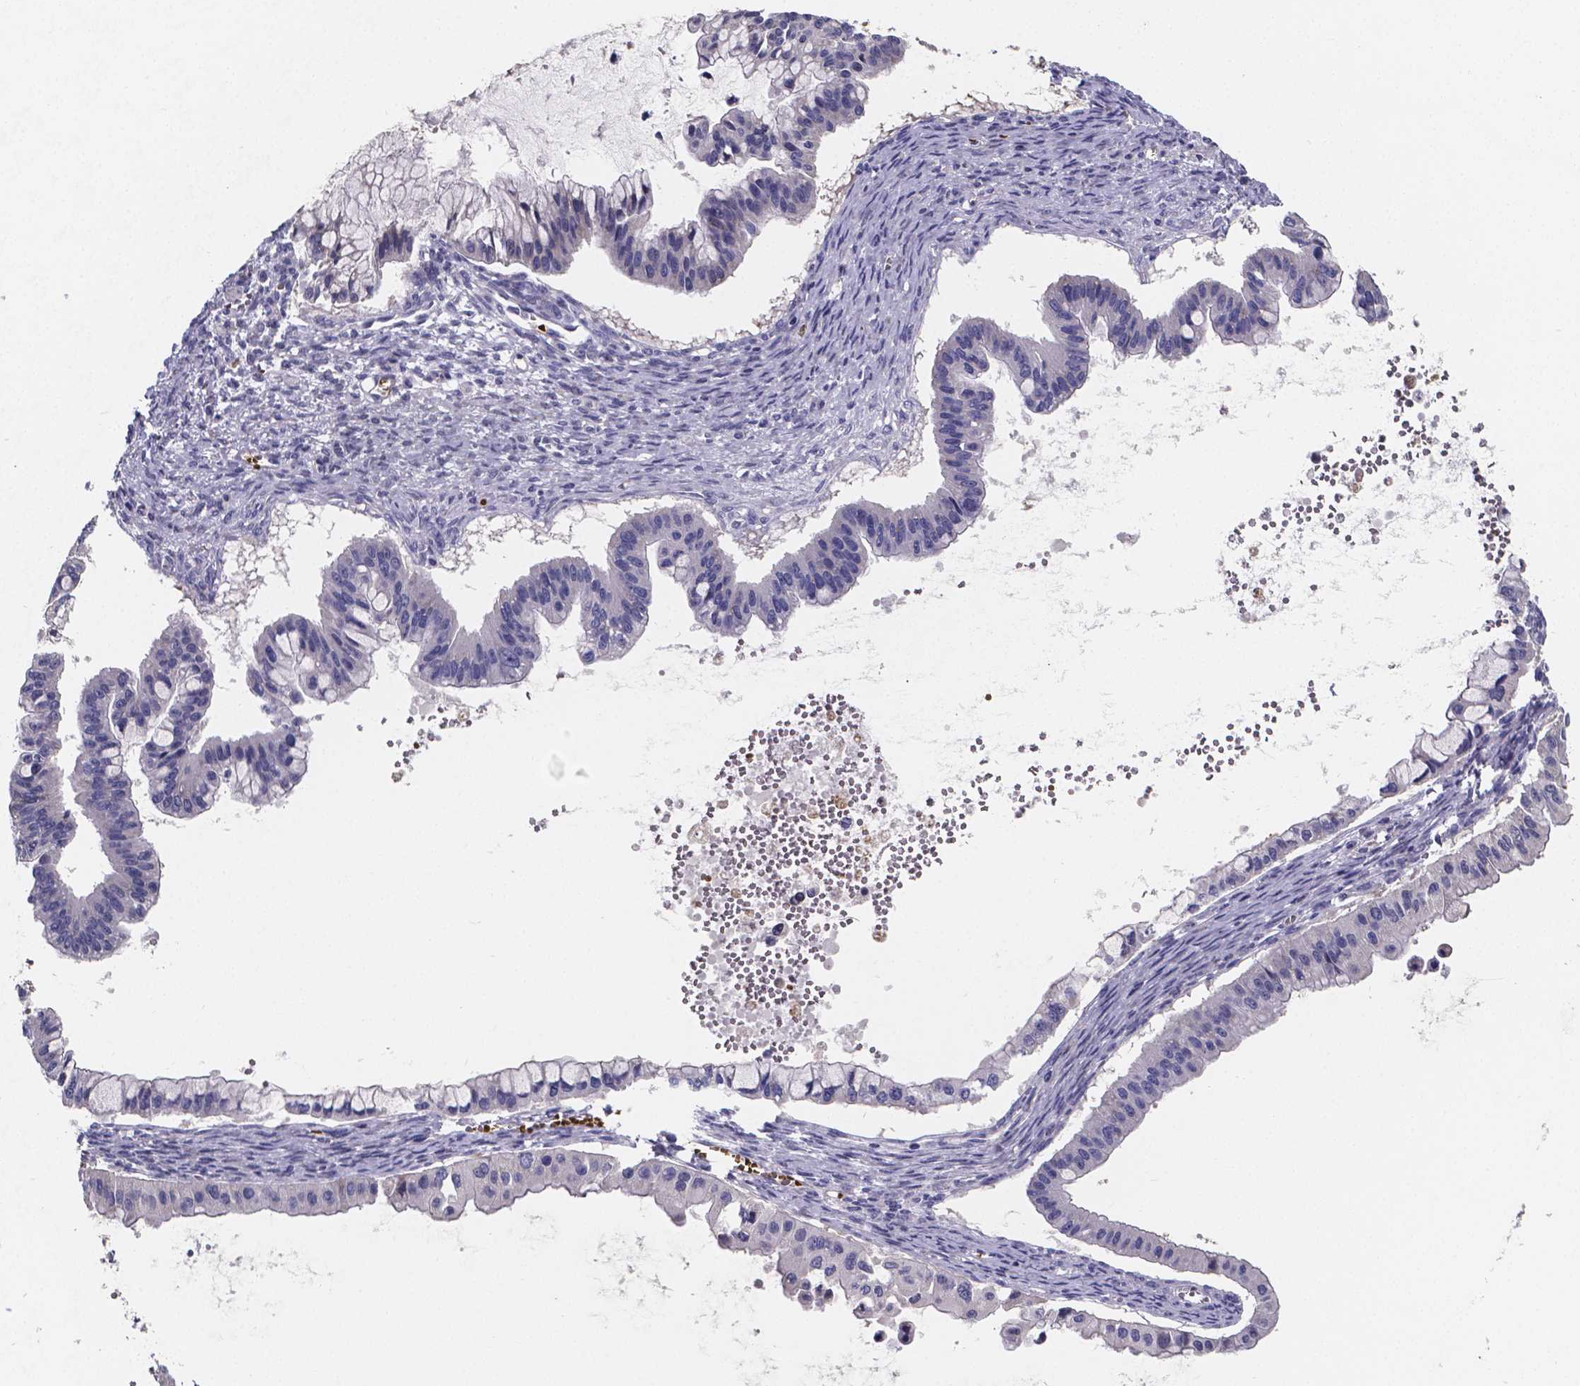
{"staining": {"intensity": "negative", "quantity": "none", "location": "none"}, "tissue": "ovarian cancer", "cell_type": "Tumor cells", "image_type": "cancer", "snomed": [{"axis": "morphology", "description": "Cystadenocarcinoma, mucinous, NOS"}, {"axis": "topography", "description": "Ovary"}], "caption": "Tumor cells are negative for brown protein staining in ovarian mucinous cystadenocarcinoma. (IHC, brightfield microscopy, high magnification).", "gene": "GABRA3", "patient": {"sex": "female", "age": 72}}